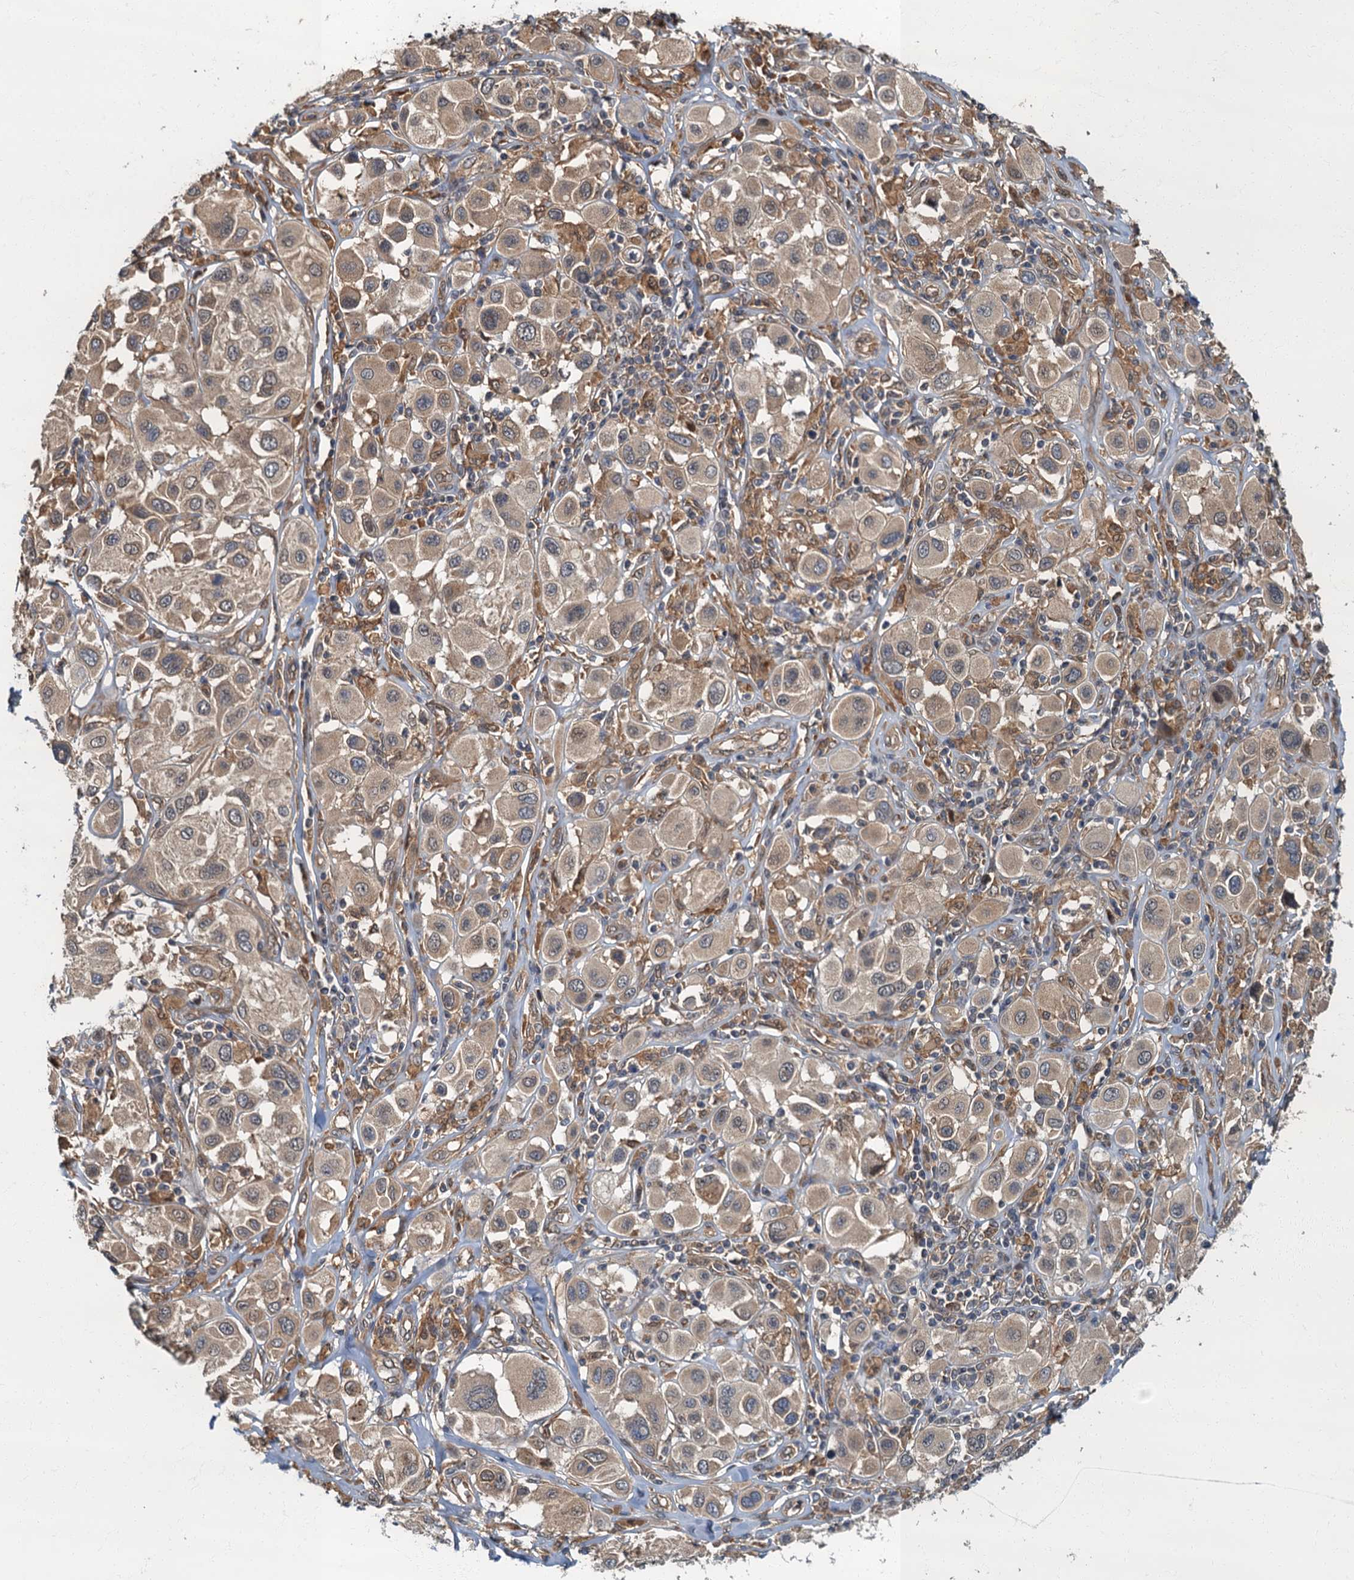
{"staining": {"intensity": "weak", "quantity": ">75%", "location": "cytoplasmic/membranous"}, "tissue": "melanoma", "cell_type": "Tumor cells", "image_type": "cancer", "snomed": [{"axis": "morphology", "description": "Malignant melanoma, Metastatic site"}, {"axis": "topography", "description": "Skin"}], "caption": "Immunohistochemical staining of melanoma displays low levels of weak cytoplasmic/membranous protein positivity in approximately >75% of tumor cells.", "gene": "TBCK", "patient": {"sex": "male", "age": 41}}